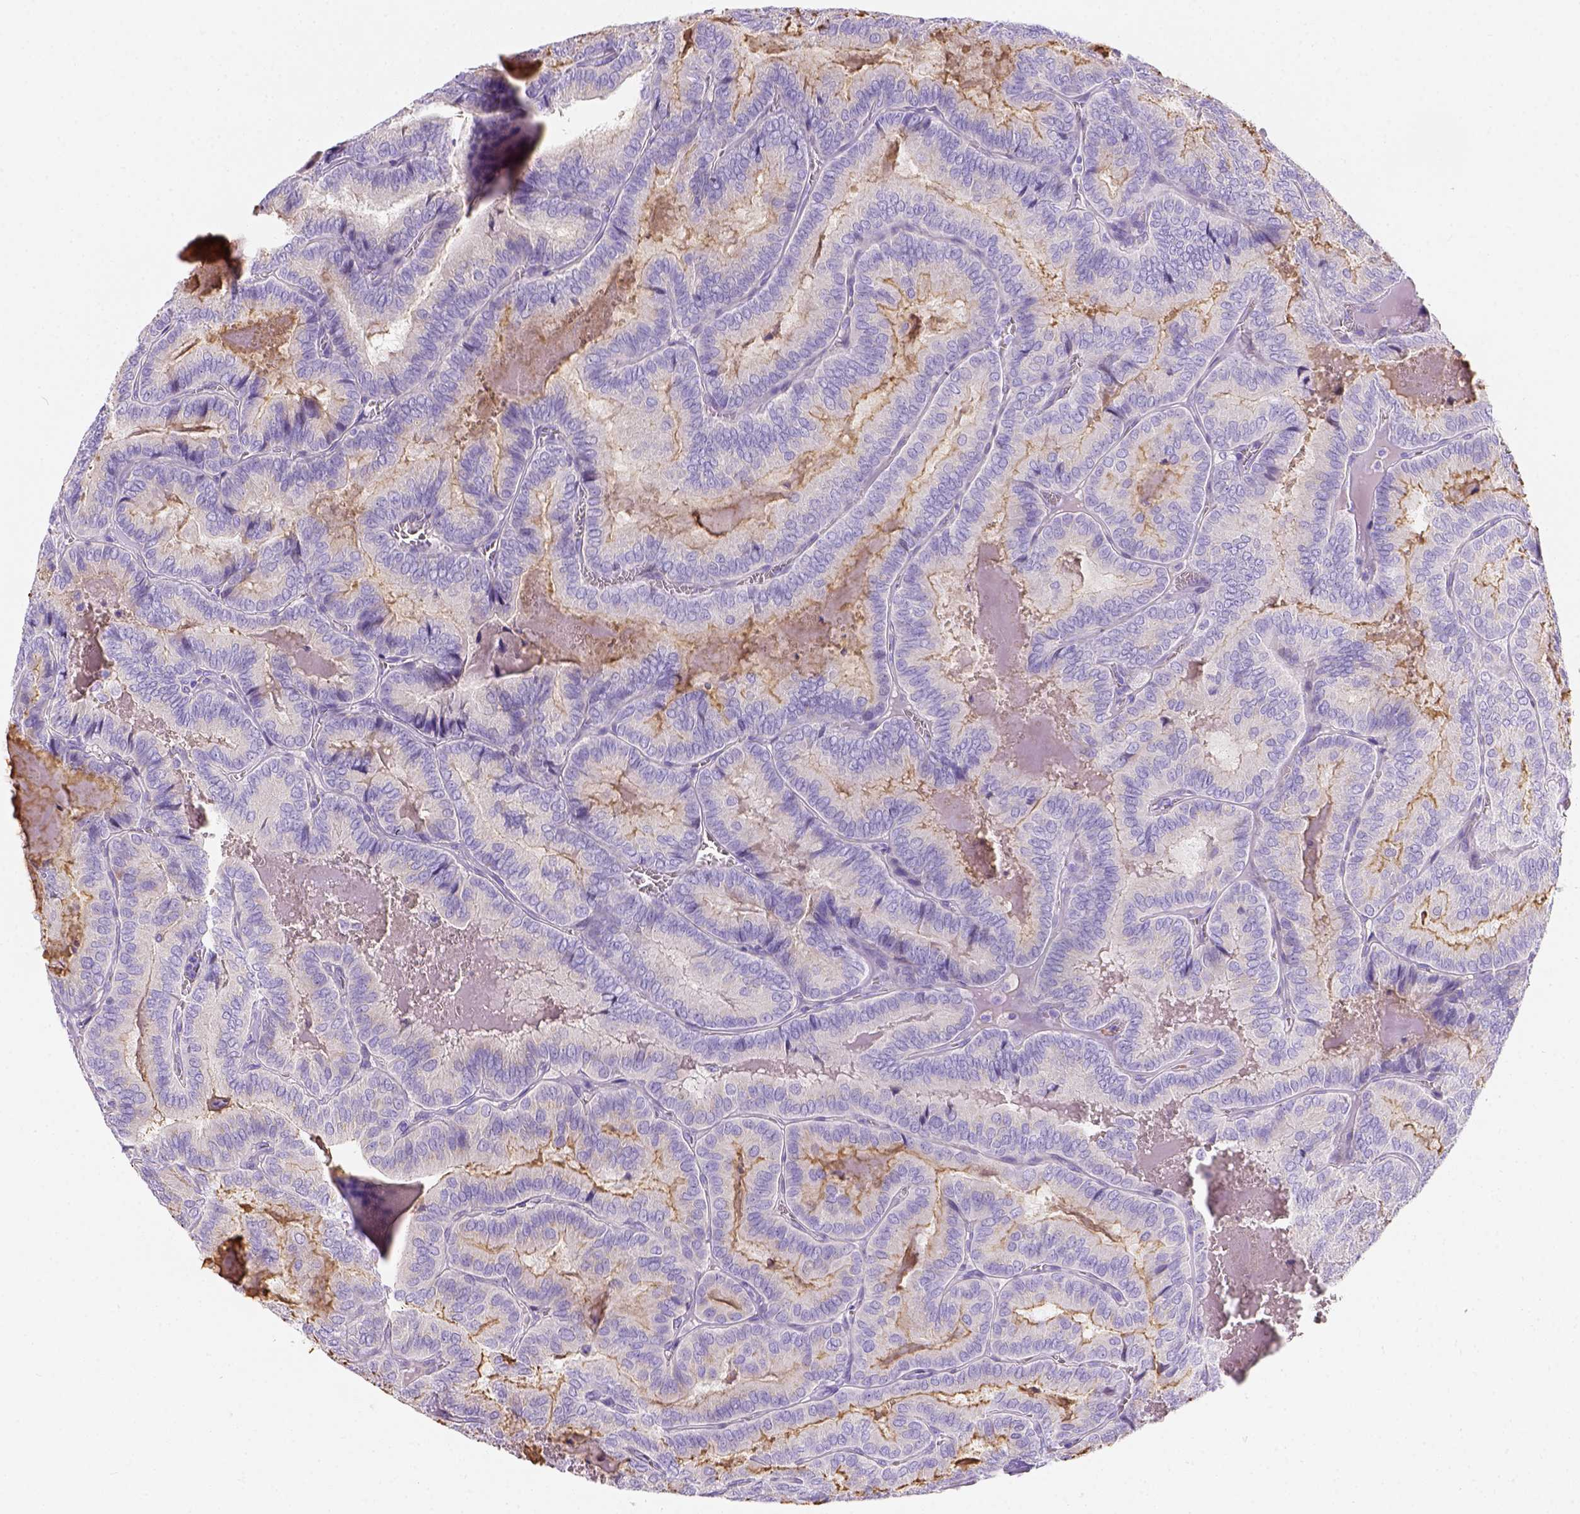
{"staining": {"intensity": "negative", "quantity": "none", "location": "none"}, "tissue": "thyroid cancer", "cell_type": "Tumor cells", "image_type": "cancer", "snomed": [{"axis": "morphology", "description": "Papillary adenocarcinoma, NOS"}, {"axis": "topography", "description": "Thyroid gland"}], "caption": "The immunohistochemistry histopathology image has no significant positivity in tumor cells of papillary adenocarcinoma (thyroid) tissue. The staining was performed using DAB to visualize the protein expression in brown, while the nuclei were stained in blue with hematoxylin (Magnification: 20x).", "gene": "PHF7", "patient": {"sex": "female", "age": 75}}